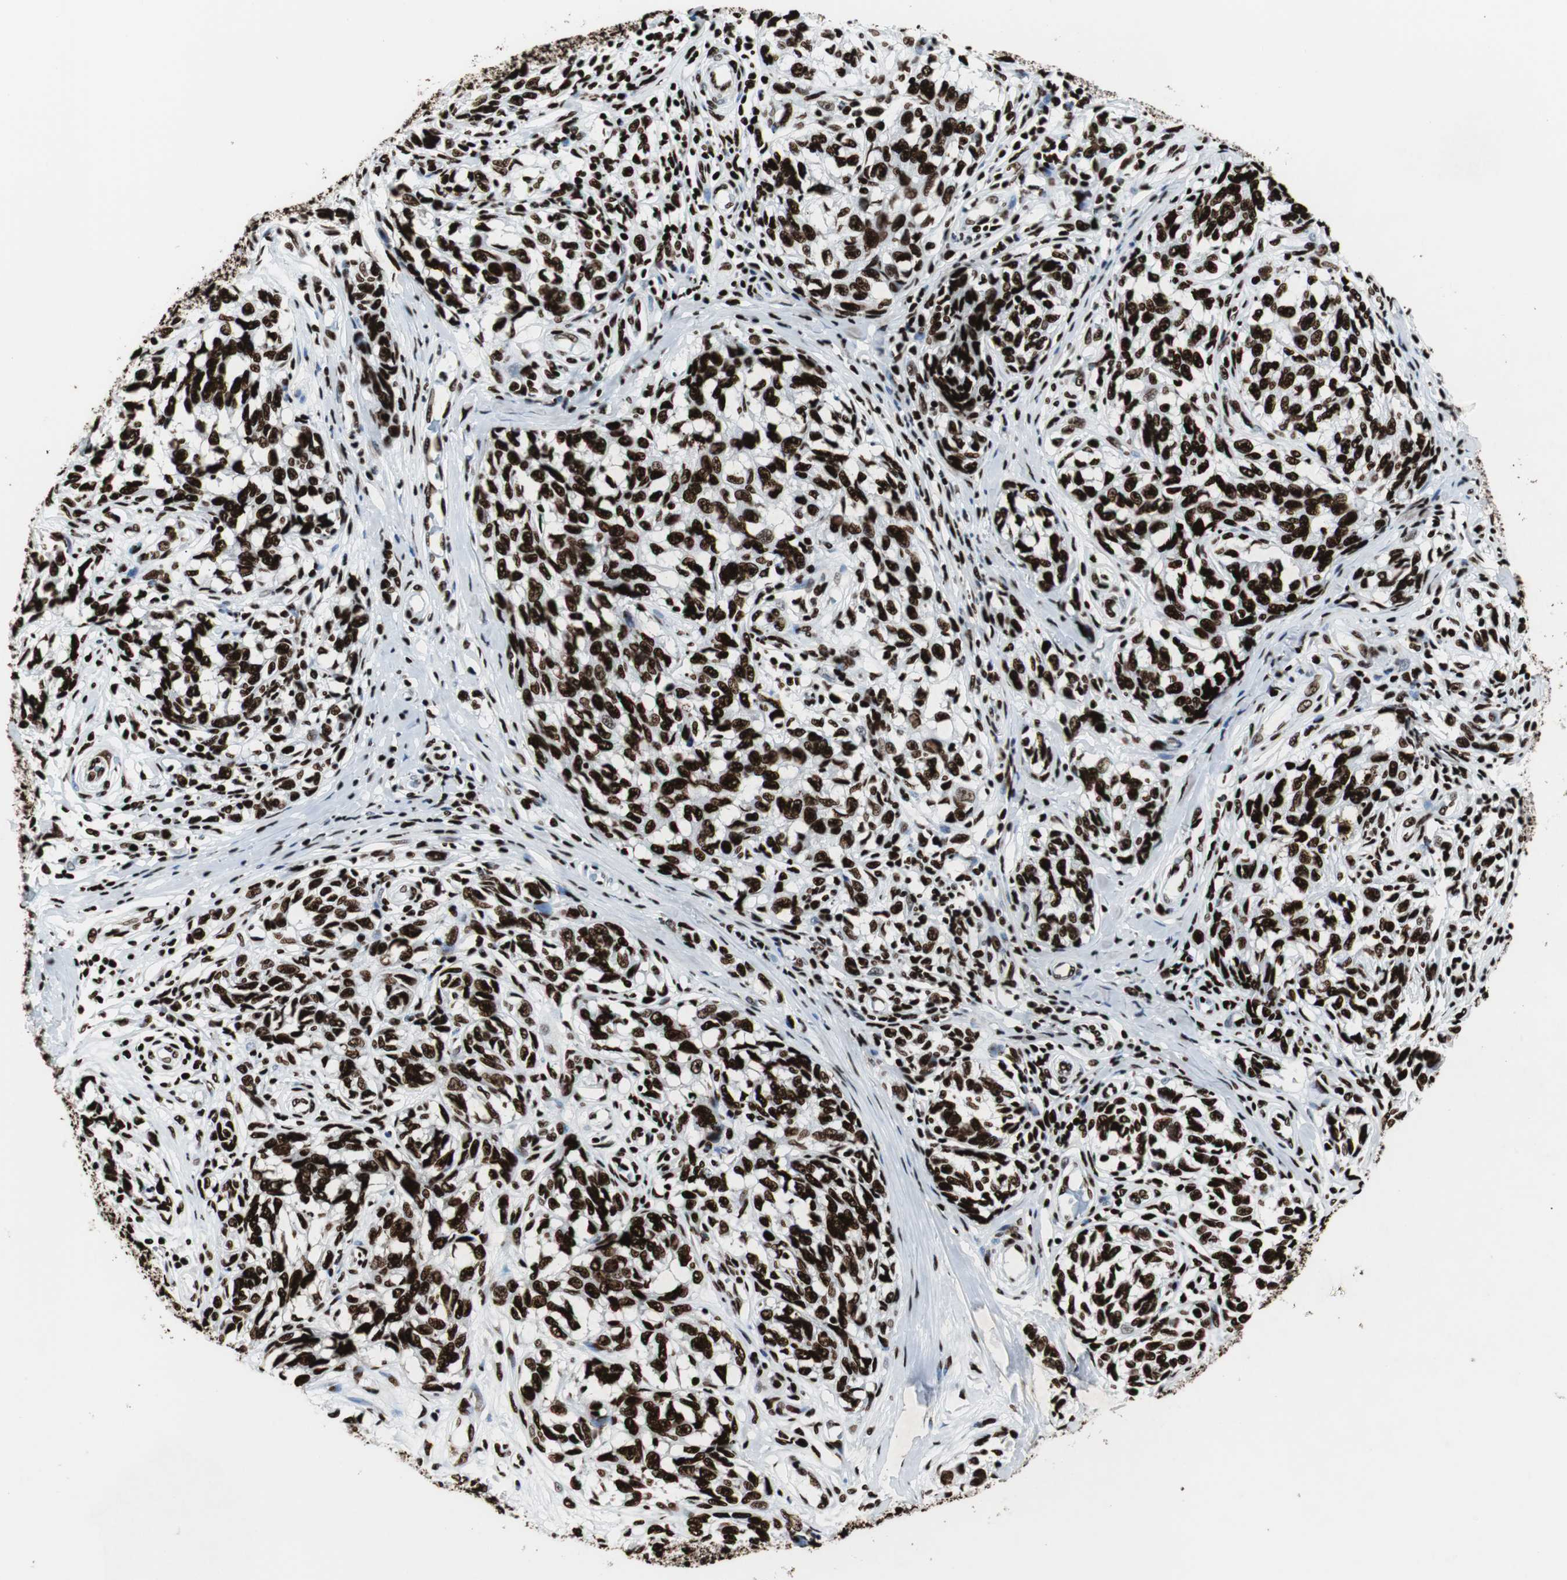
{"staining": {"intensity": "strong", "quantity": ">75%", "location": "nuclear"}, "tissue": "melanoma", "cell_type": "Tumor cells", "image_type": "cancer", "snomed": [{"axis": "morphology", "description": "Malignant melanoma, NOS"}, {"axis": "topography", "description": "Skin"}], "caption": "Melanoma tissue shows strong nuclear expression in approximately >75% of tumor cells, visualized by immunohistochemistry.", "gene": "NCL", "patient": {"sex": "female", "age": 64}}